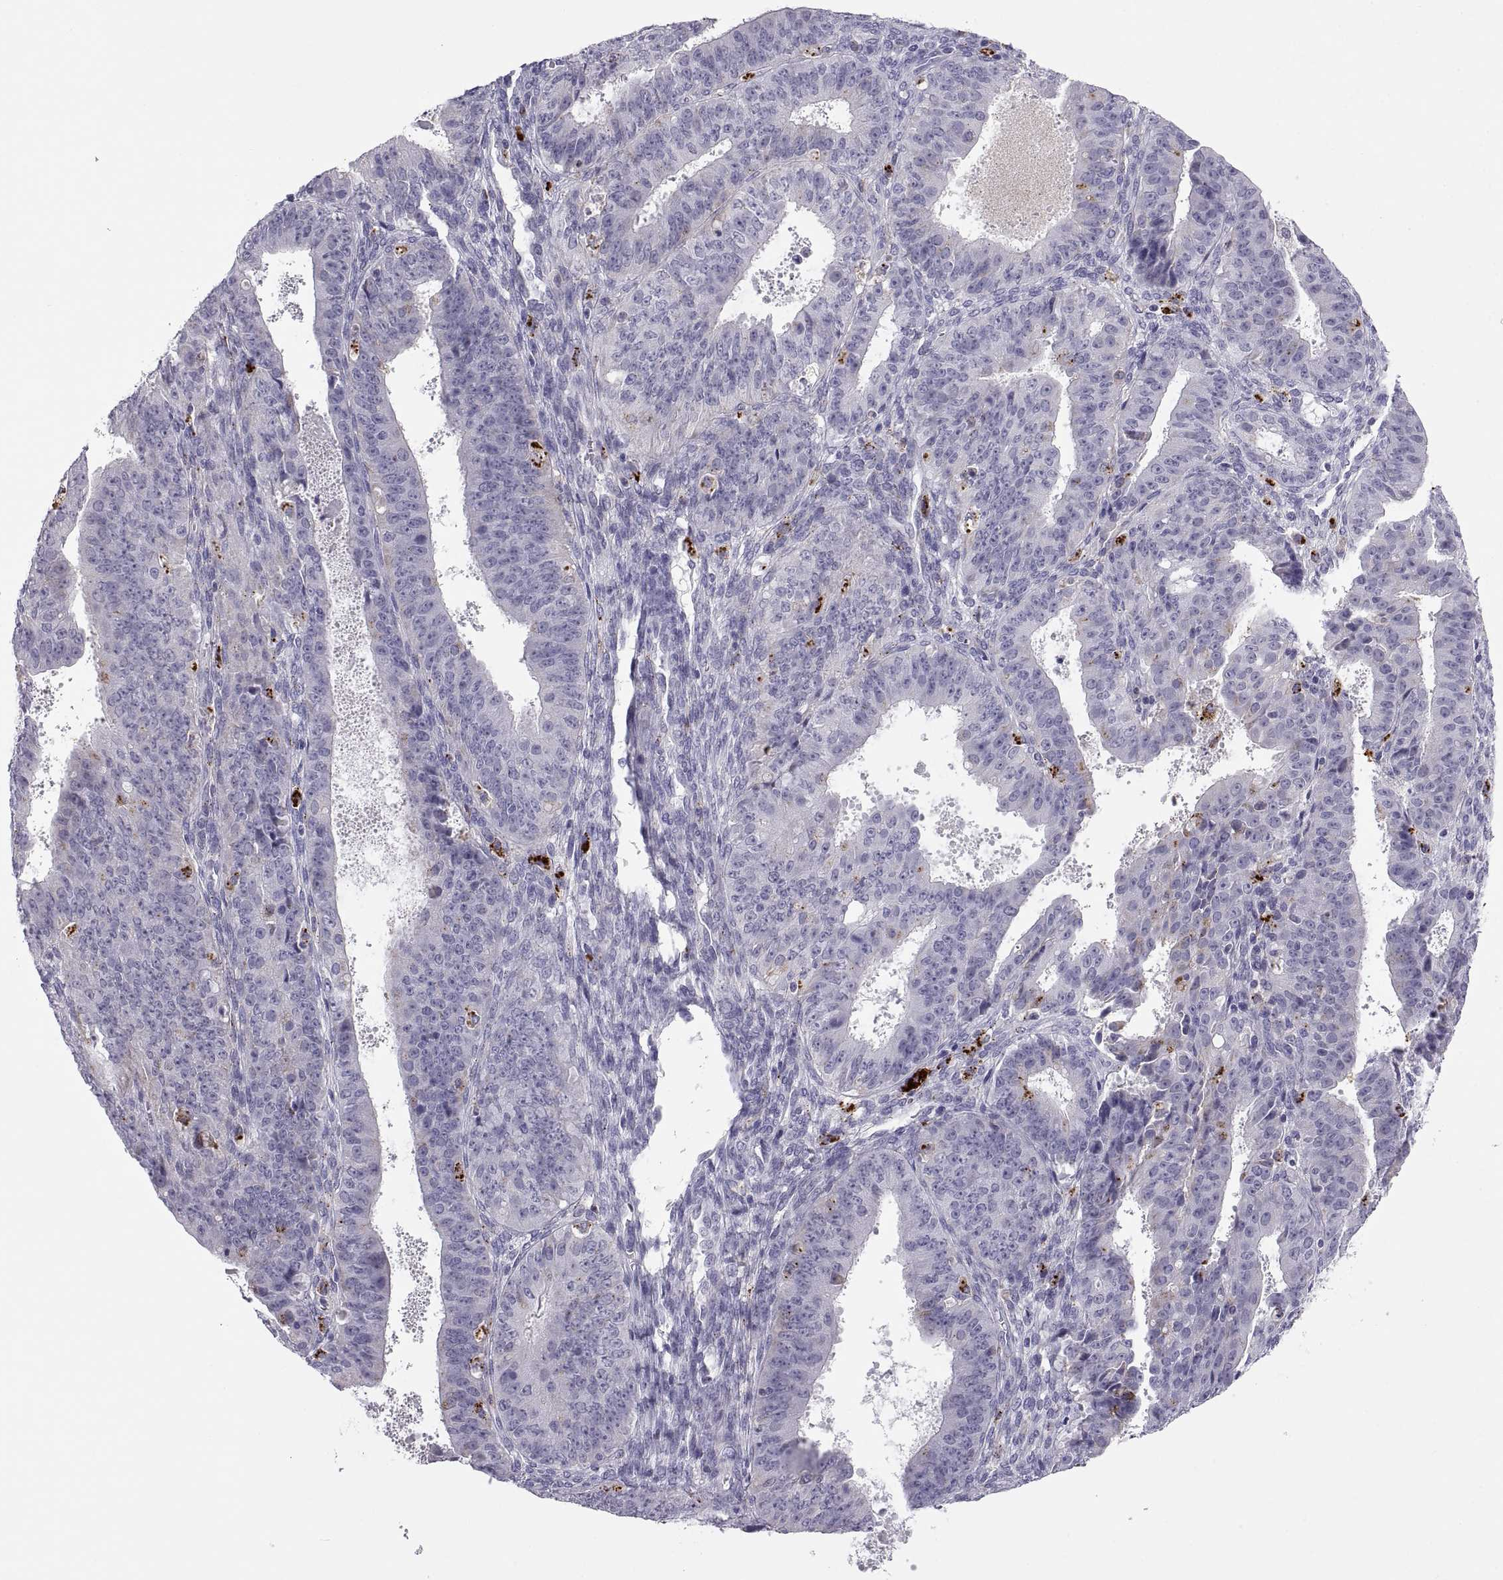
{"staining": {"intensity": "negative", "quantity": "none", "location": "none"}, "tissue": "ovarian cancer", "cell_type": "Tumor cells", "image_type": "cancer", "snomed": [{"axis": "morphology", "description": "Carcinoma, endometroid"}, {"axis": "topography", "description": "Ovary"}], "caption": "High magnification brightfield microscopy of endometroid carcinoma (ovarian) stained with DAB (3,3'-diaminobenzidine) (brown) and counterstained with hematoxylin (blue): tumor cells show no significant expression.", "gene": "RGS19", "patient": {"sex": "female", "age": 42}}